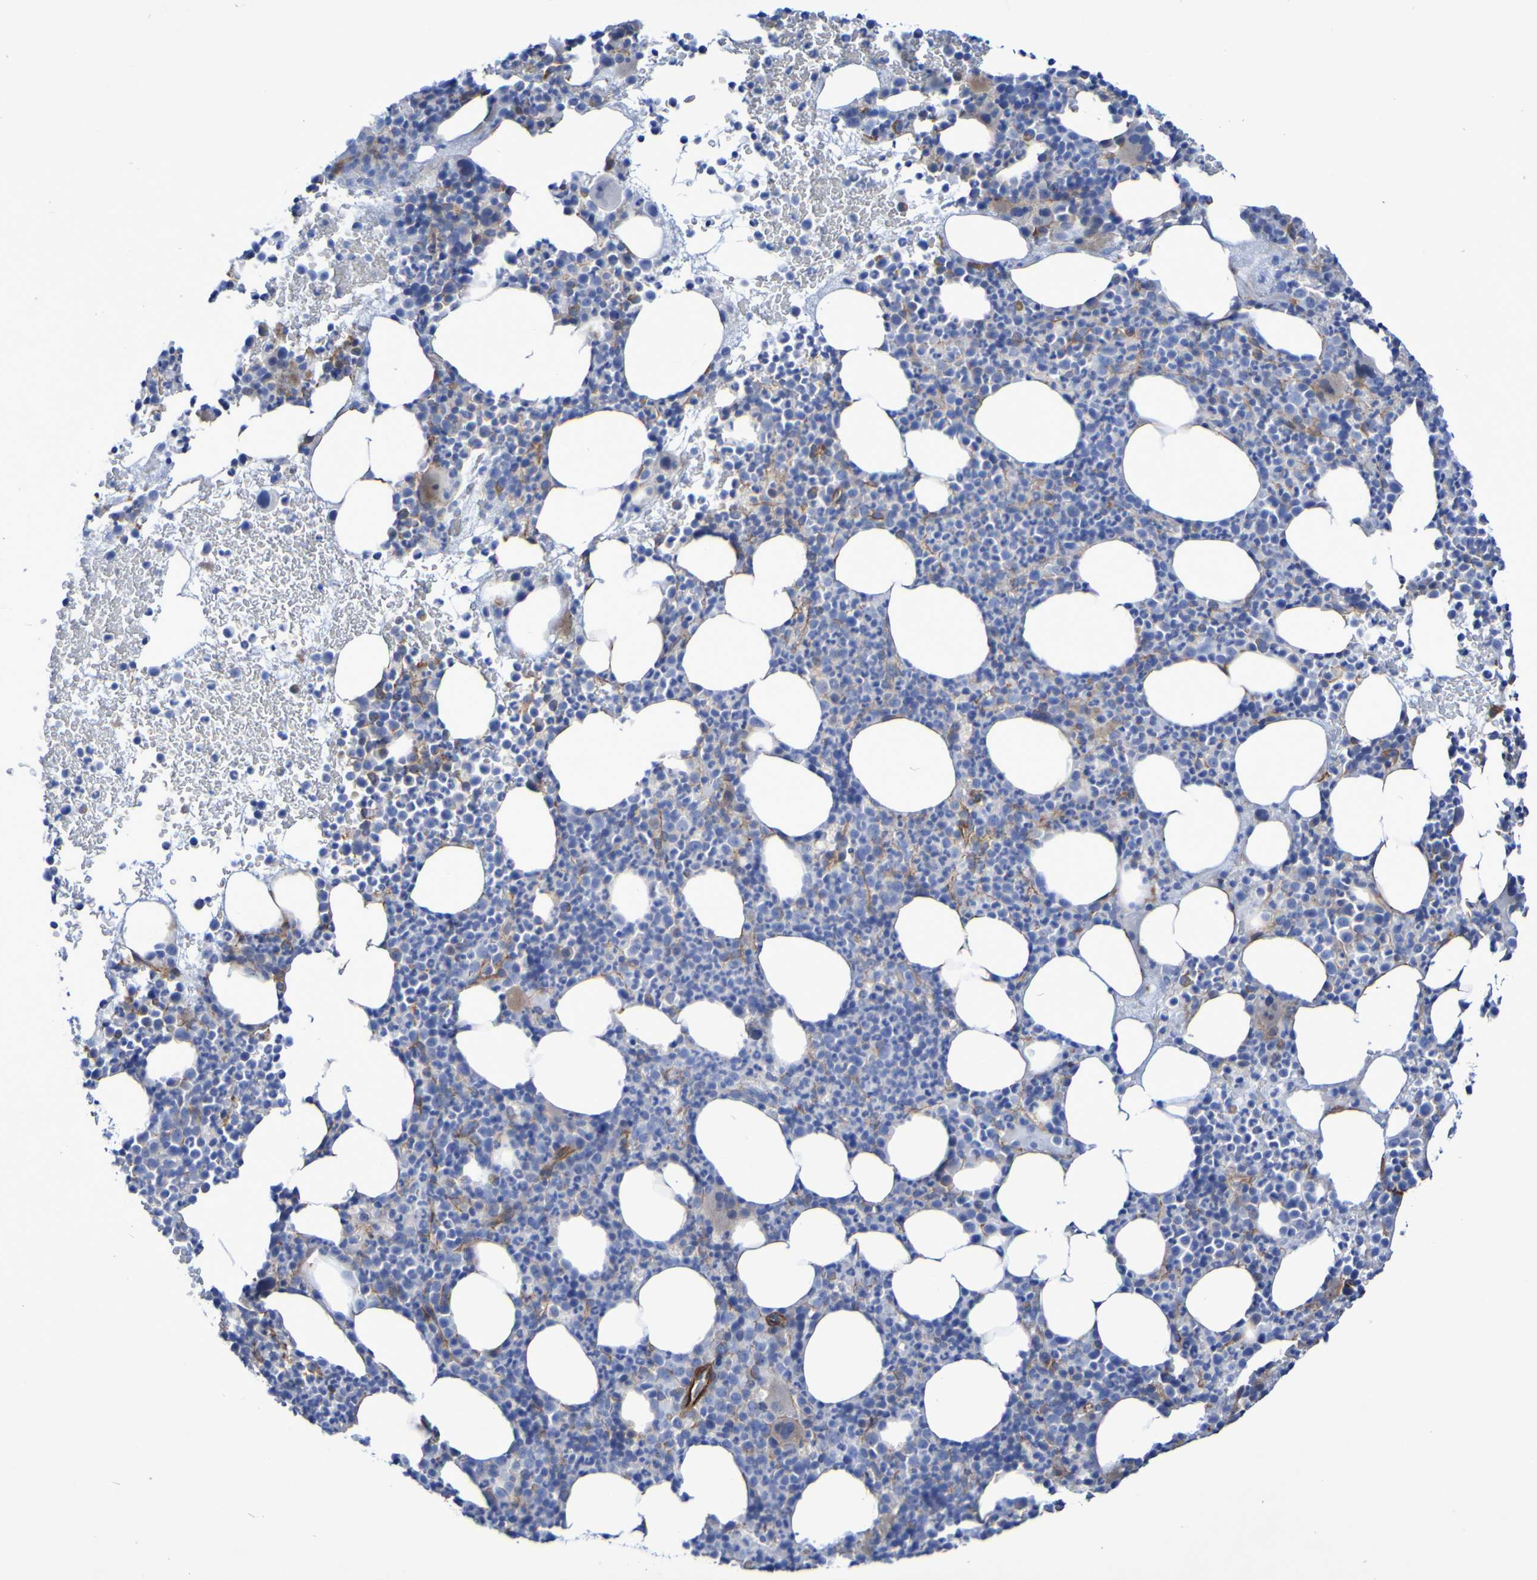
{"staining": {"intensity": "weak", "quantity": "25%-75%", "location": "cytoplasmic/membranous"}, "tissue": "bone marrow", "cell_type": "Hematopoietic cells", "image_type": "normal", "snomed": [{"axis": "morphology", "description": "Normal tissue, NOS"}, {"axis": "morphology", "description": "Inflammation, NOS"}, {"axis": "topography", "description": "Bone marrow"}], "caption": "The immunohistochemical stain highlights weak cytoplasmic/membranous staining in hematopoietic cells of normal bone marrow. (DAB IHC, brown staining for protein, blue staining for nuclei).", "gene": "LPP", "patient": {"sex": "male", "age": 73}}